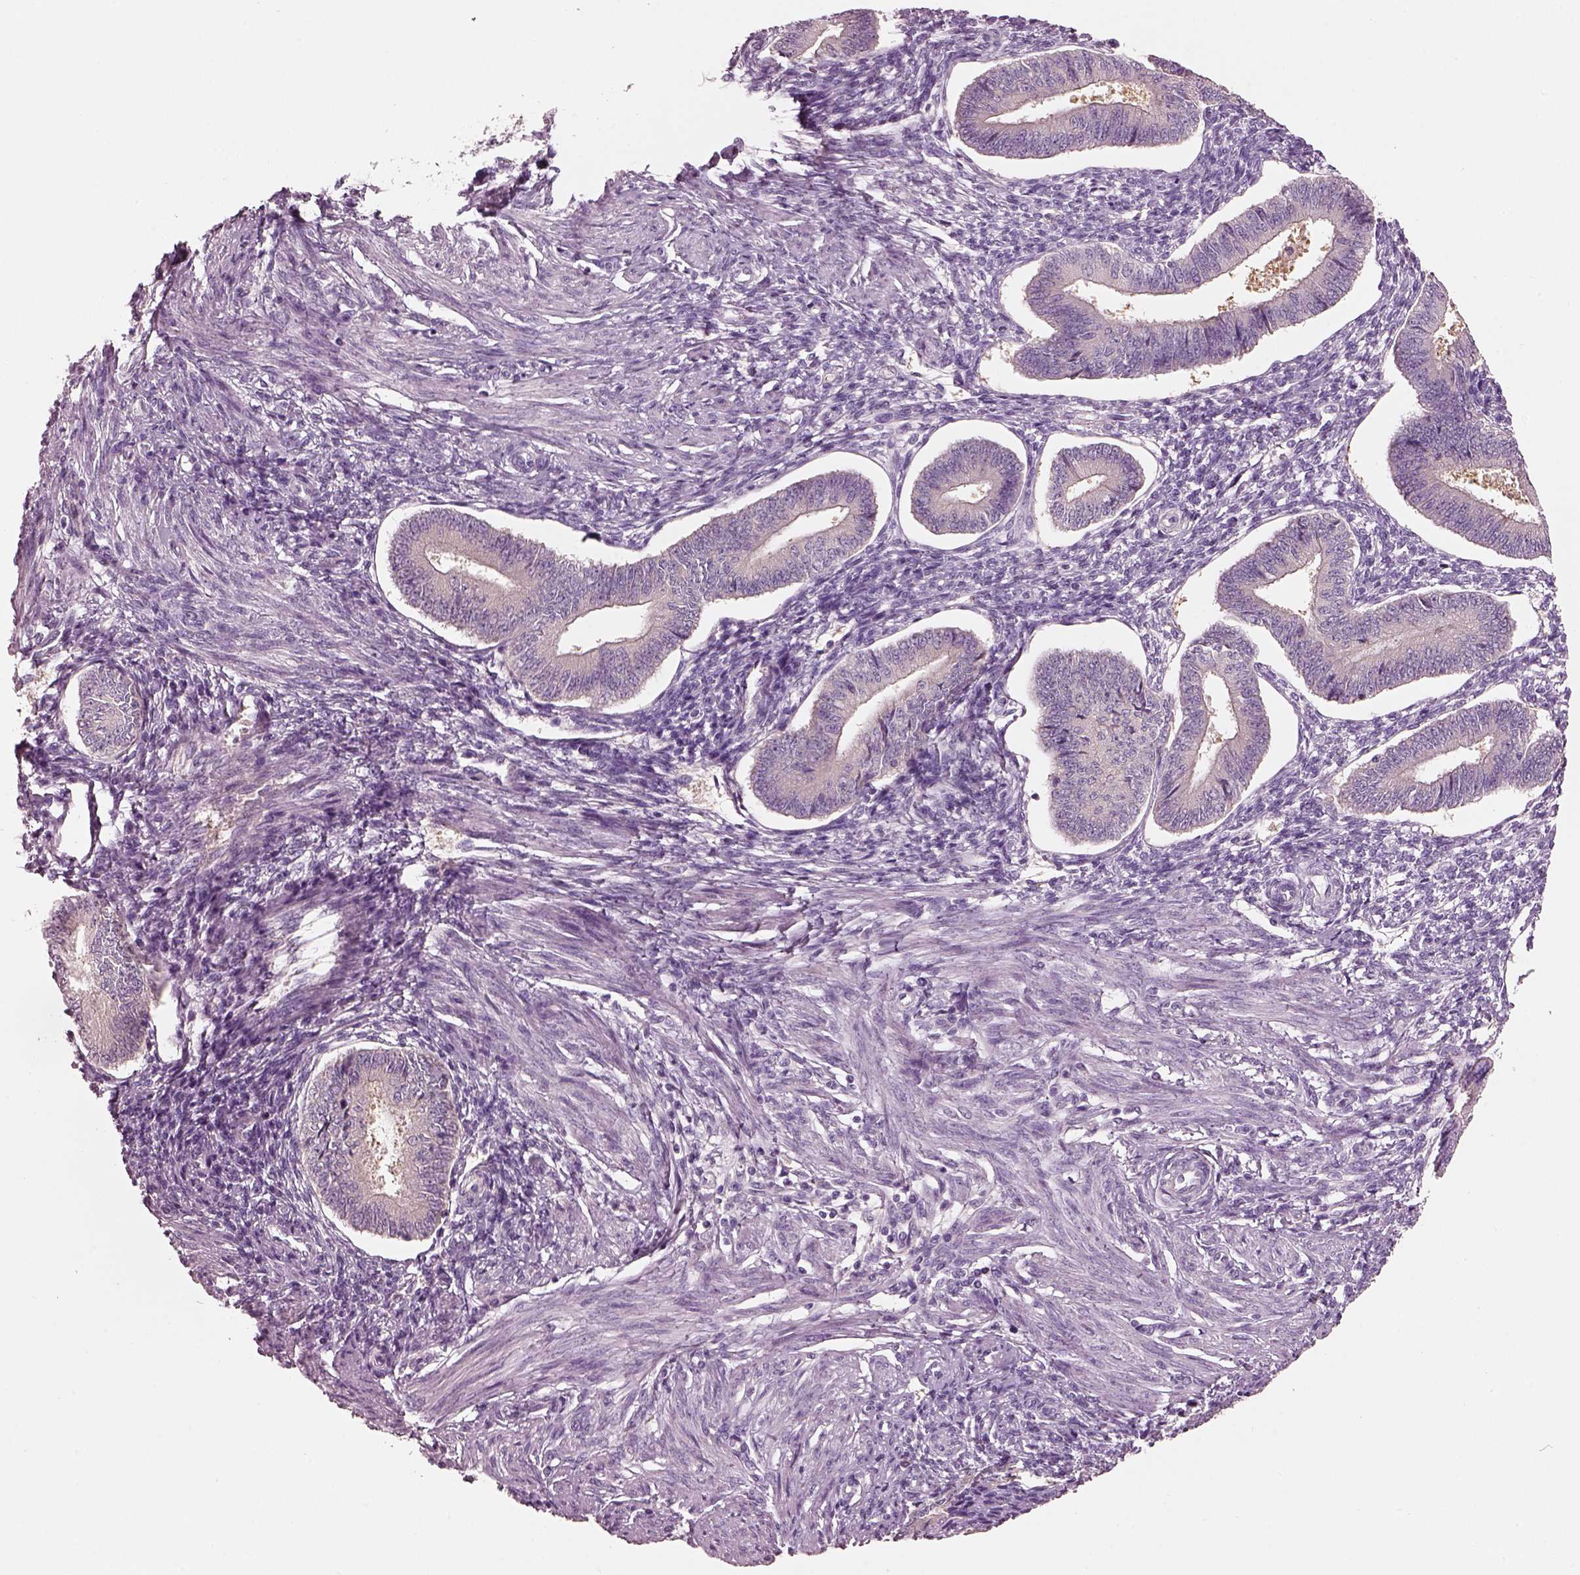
{"staining": {"intensity": "negative", "quantity": "none", "location": "none"}, "tissue": "endometrium", "cell_type": "Cells in endometrial stroma", "image_type": "normal", "snomed": [{"axis": "morphology", "description": "Normal tissue, NOS"}, {"axis": "topography", "description": "Endometrium"}], "caption": "This is an immunohistochemistry (IHC) histopathology image of normal endometrium. There is no positivity in cells in endometrial stroma.", "gene": "ELSPBP1", "patient": {"sex": "female", "age": 42}}